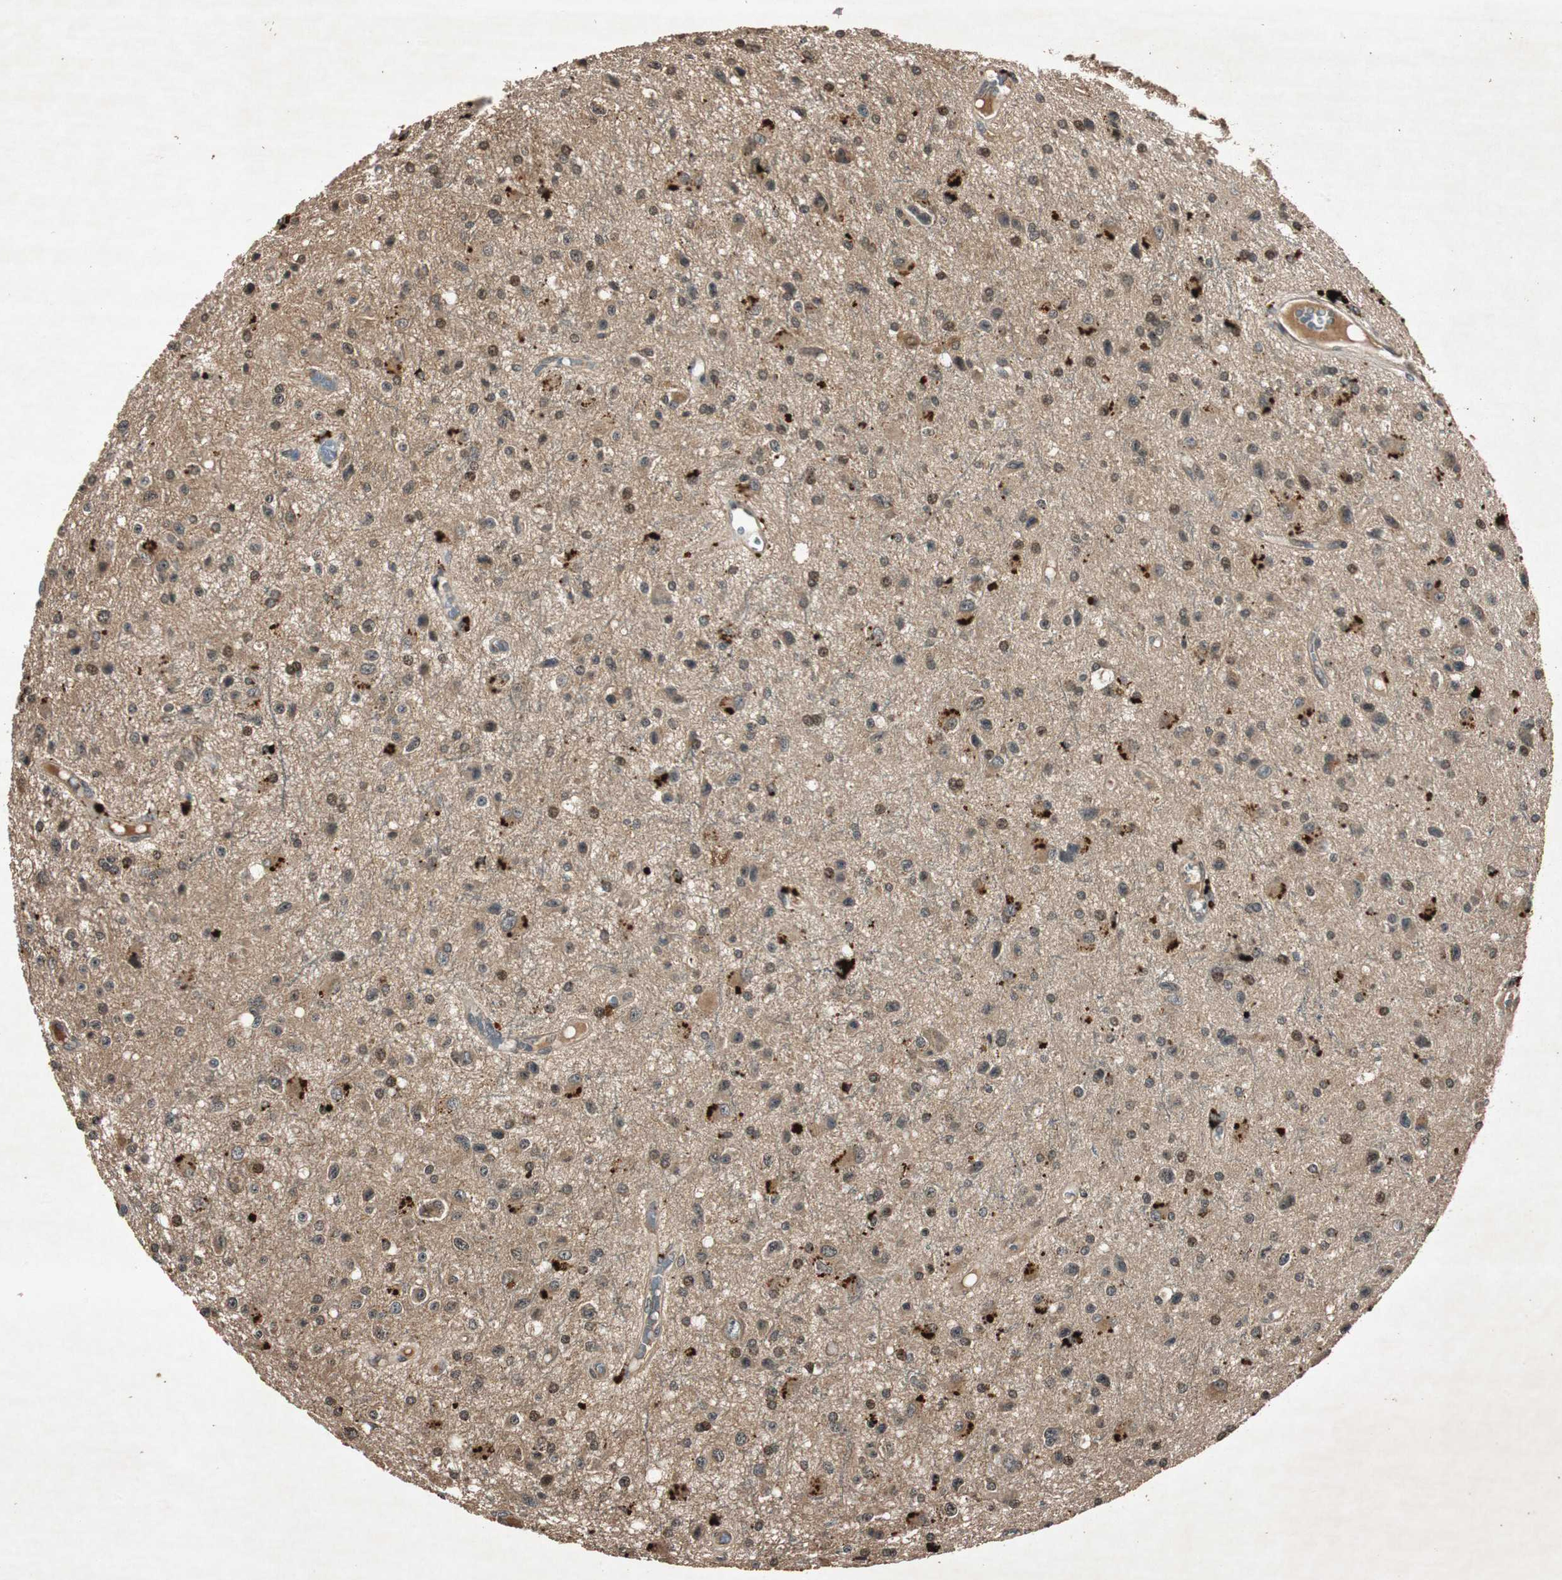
{"staining": {"intensity": "negative", "quantity": "none", "location": "none"}, "tissue": "glioma", "cell_type": "Tumor cells", "image_type": "cancer", "snomed": [{"axis": "morphology", "description": "Glioma, malignant, Low grade"}, {"axis": "topography", "description": "Brain"}], "caption": "There is no significant staining in tumor cells of malignant low-grade glioma.", "gene": "SLIT2", "patient": {"sex": "male", "age": 58}}